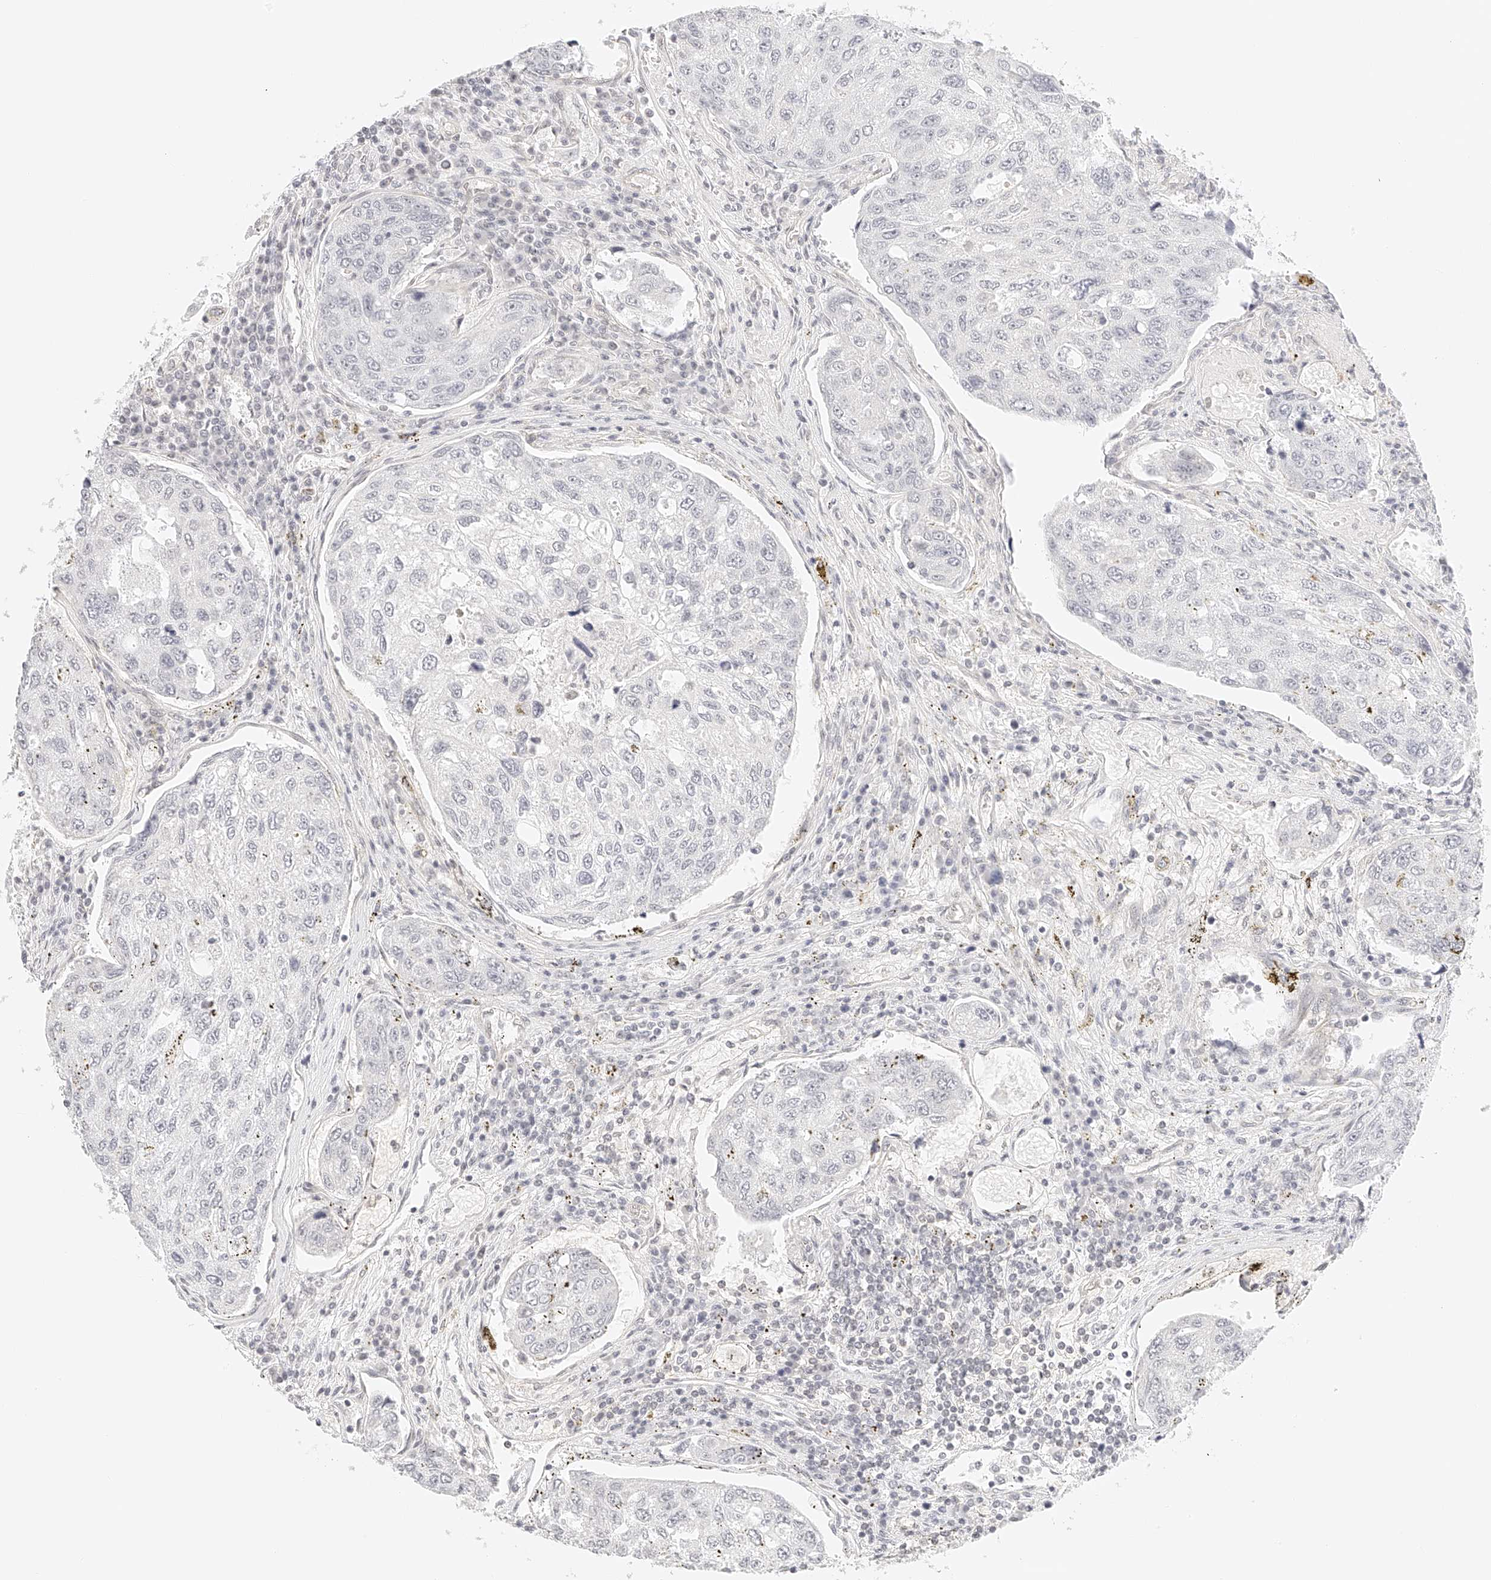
{"staining": {"intensity": "negative", "quantity": "none", "location": "none"}, "tissue": "urothelial cancer", "cell_type": "Tumor cells", "image_type": "cancer", "snomed": [{"axis": "morphology", "description": "Urothelial carcinoma, High grade"}, {"axis": "topography", "description": "Lymph node"}, {"axis": "topography", "description": "Urinary bladder"}], "caption": "High magnification brightfield microscopy of urothelial cancer stained with DAB (brown) and counterstained with hematoxylin (blue): tumor cells show no significant expression. (DAB immunohistochemistry (IHC) visualized using brightfield microscopy, high magnification).", "gene": "ZFP69", "patient": {"sex": "male", "age": 51}}